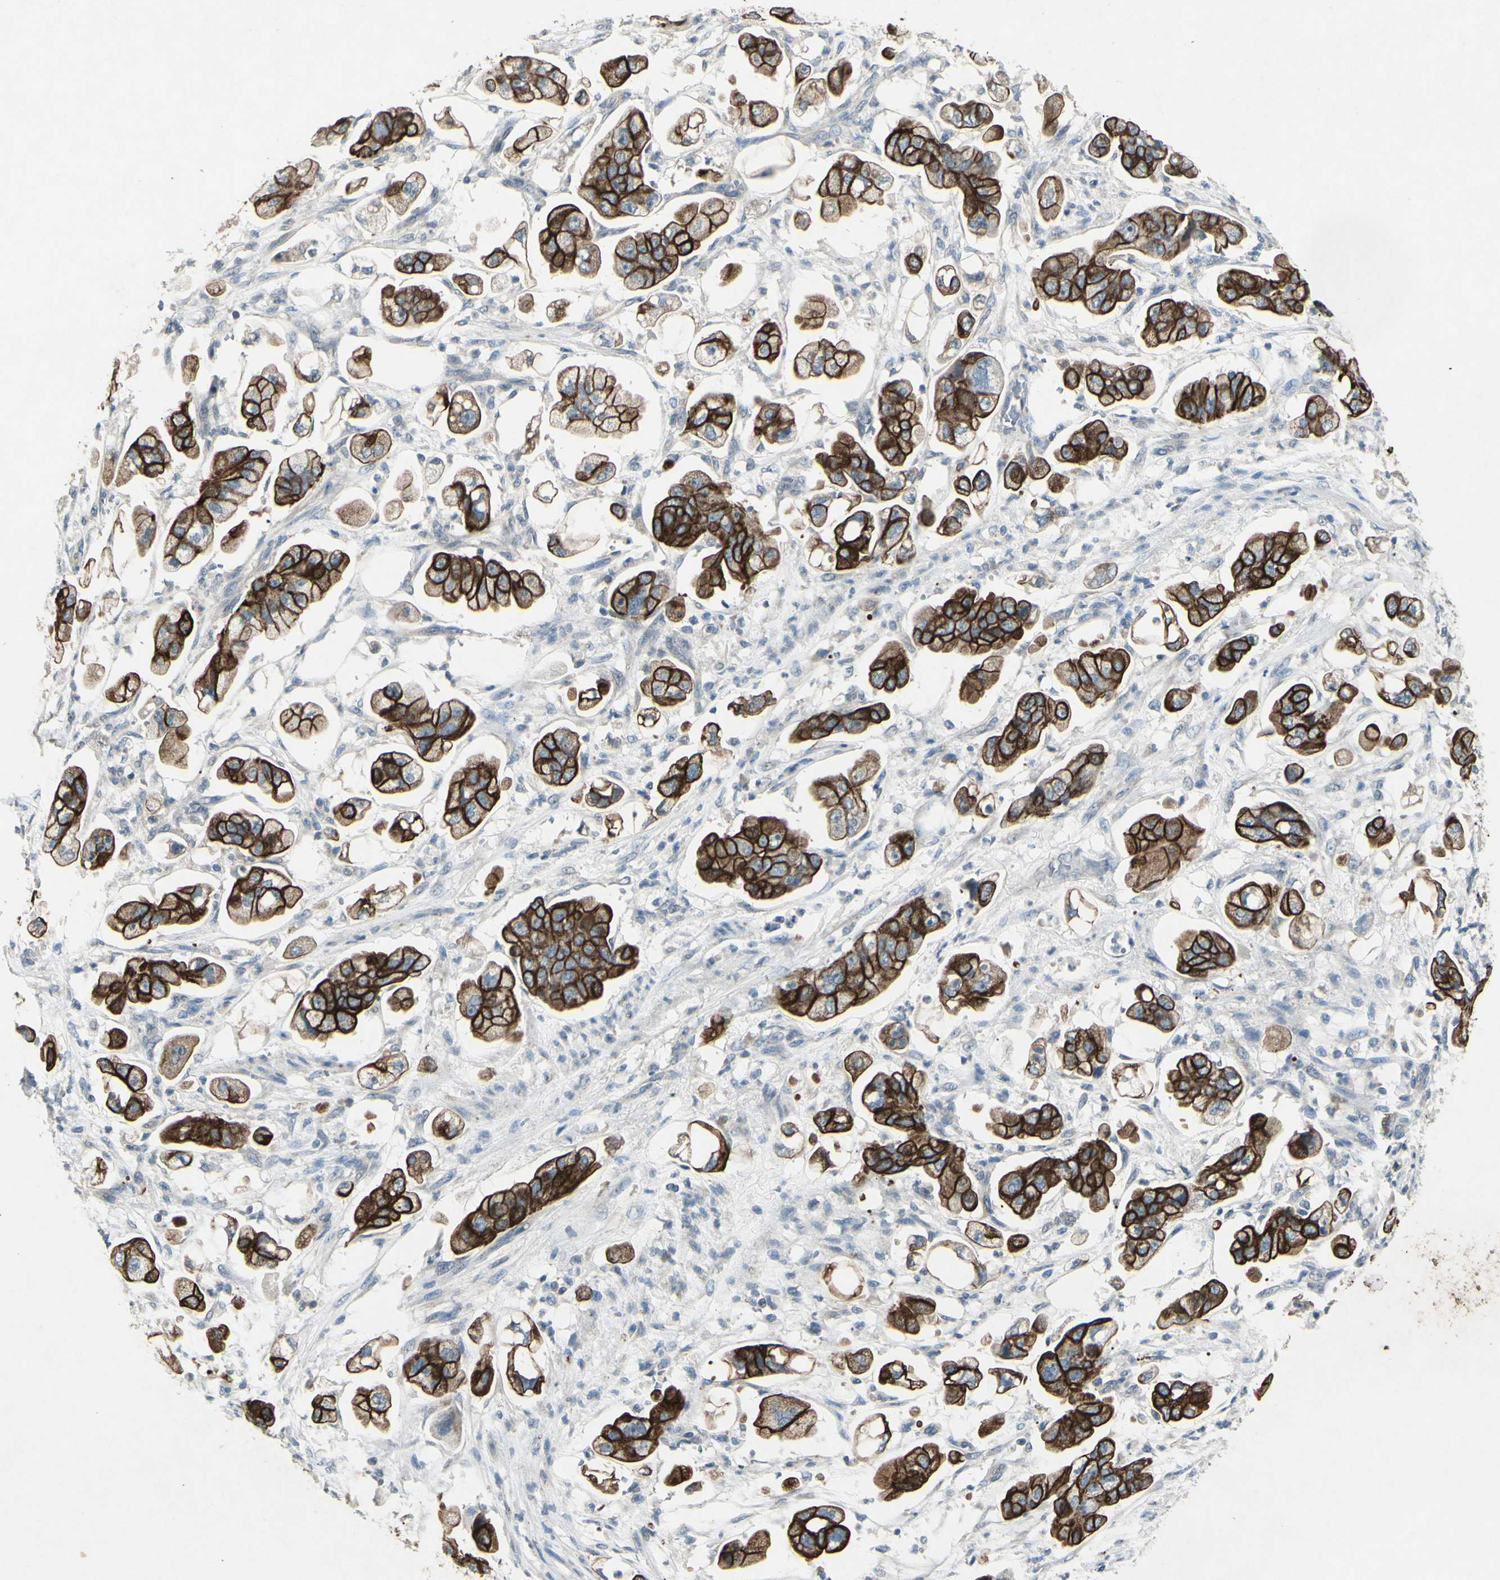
{"staining": {"intensity": "strong", "quantity": ">75%", "location": "cytoplasmic/membranous"}, "tissue": "stomach cancer", "cell_type": "Tumor cells", "image_type": "cancer", "snomed": [{"axis": "morphology", "description": "Adenocarcinoma, NOS"}, {"axis": "topography", "description": "Stomach"}], "caption": "Immunohistochemical staining of adenocarcinoma (stomach) demonstrates high levels of strong cytoplasmic/membranous protein positivity in about >75% of tumor cells. (brown staining indicates protein expression, while blue staining denotes nuclei).", "gene": "TIMM21", "patient": {"sex": "male", "age": 62}}